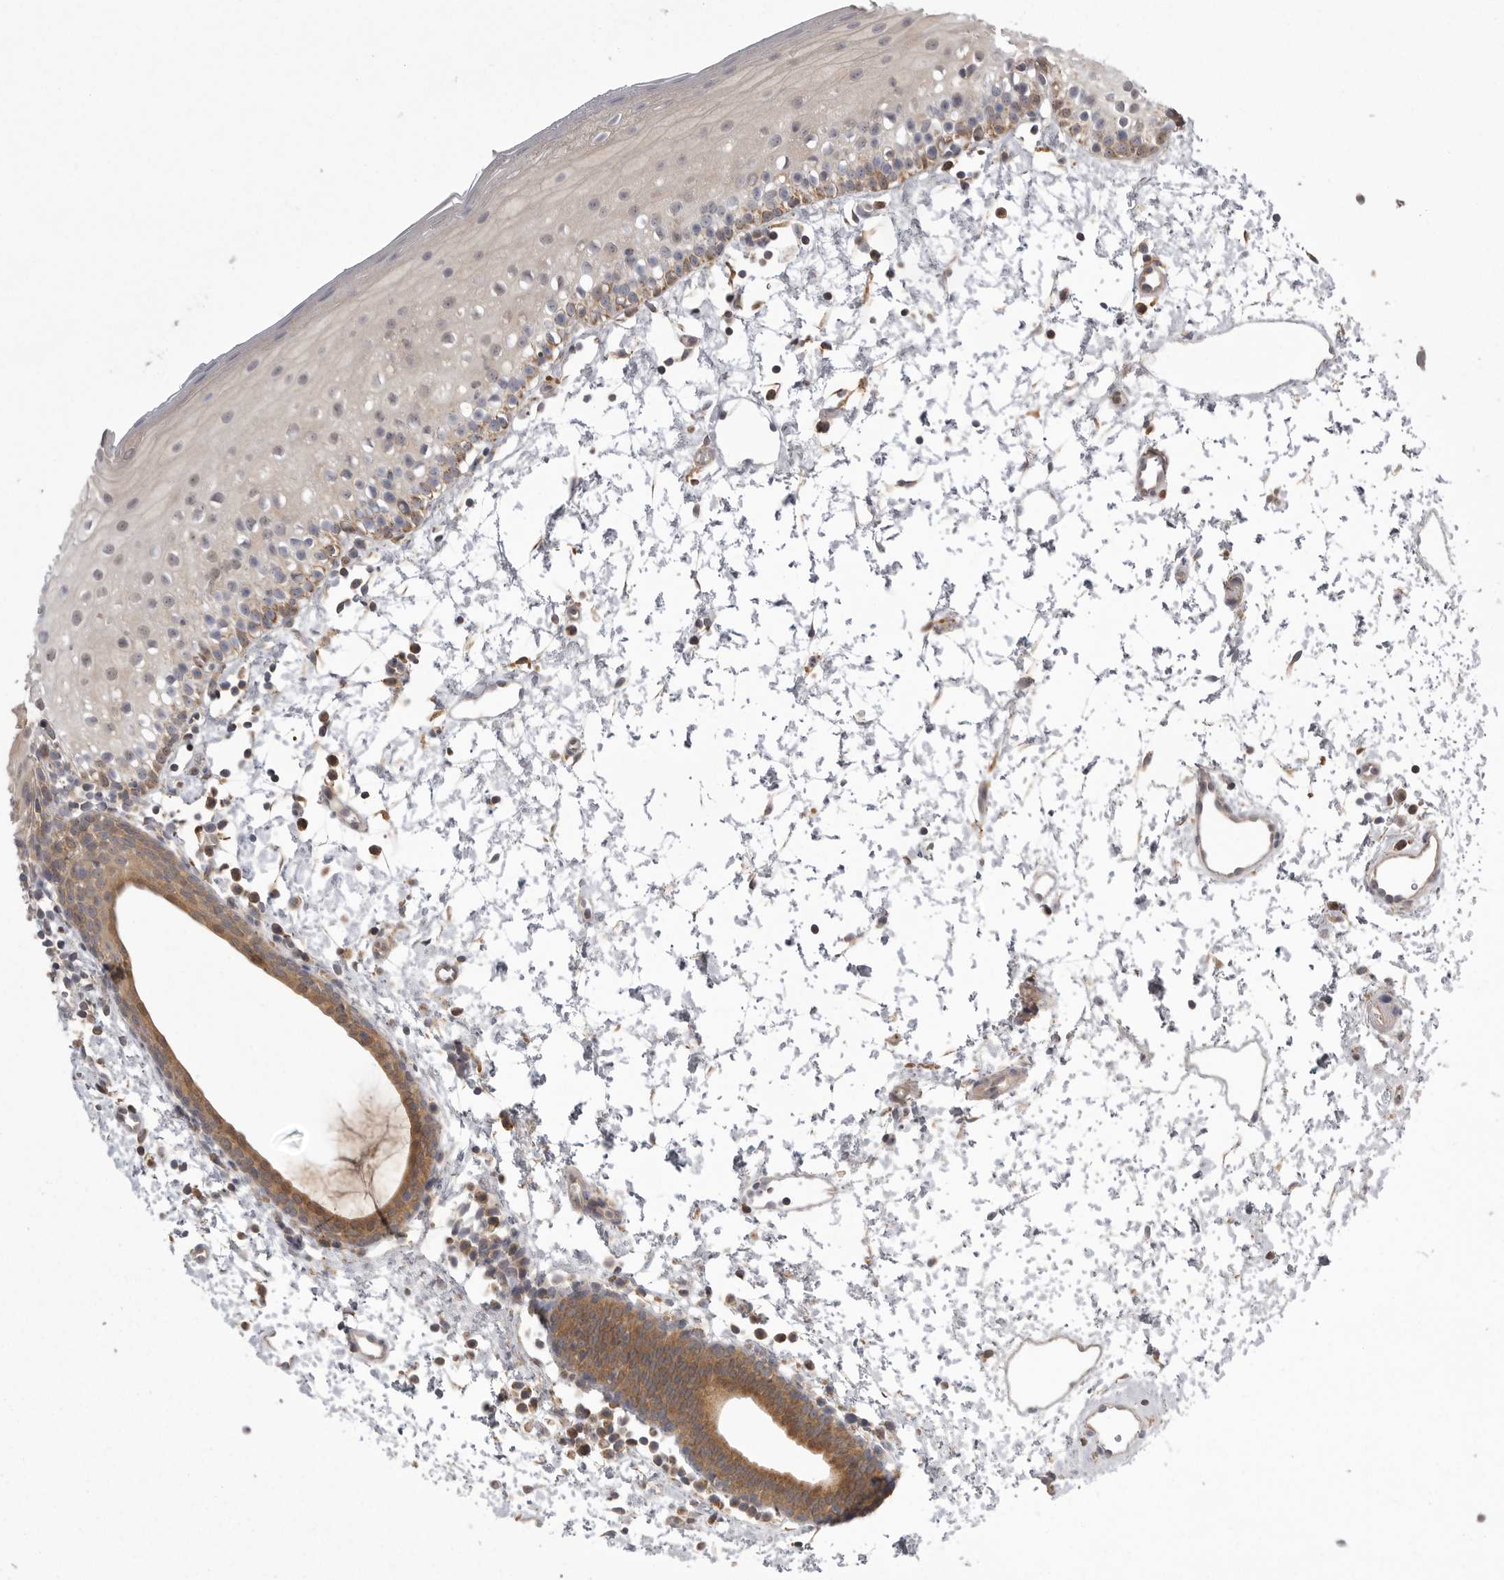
{"staining": {"intensity": "moderate", "quantity": "25%-75%", "location": "cytoplasmic/membranous"}, "tissue": "oral mucosa", "cell_type": "Squamous epithelial cells", "image_type": "normal", "snomed": [{"axis": "morphology", "description": "Normal tissue, NOS"}, {"axis": "topography", "description": "Oral tissue"}], "caption": "The photomicrograph shows staining of unremarkable oral mucosa, revealing moderate cytoplasmic/membranous protein positivity (brown color) within squamous epithelial cells.", "gene": "KYAT3", "patient": {"sex": "male", "age": 28}}